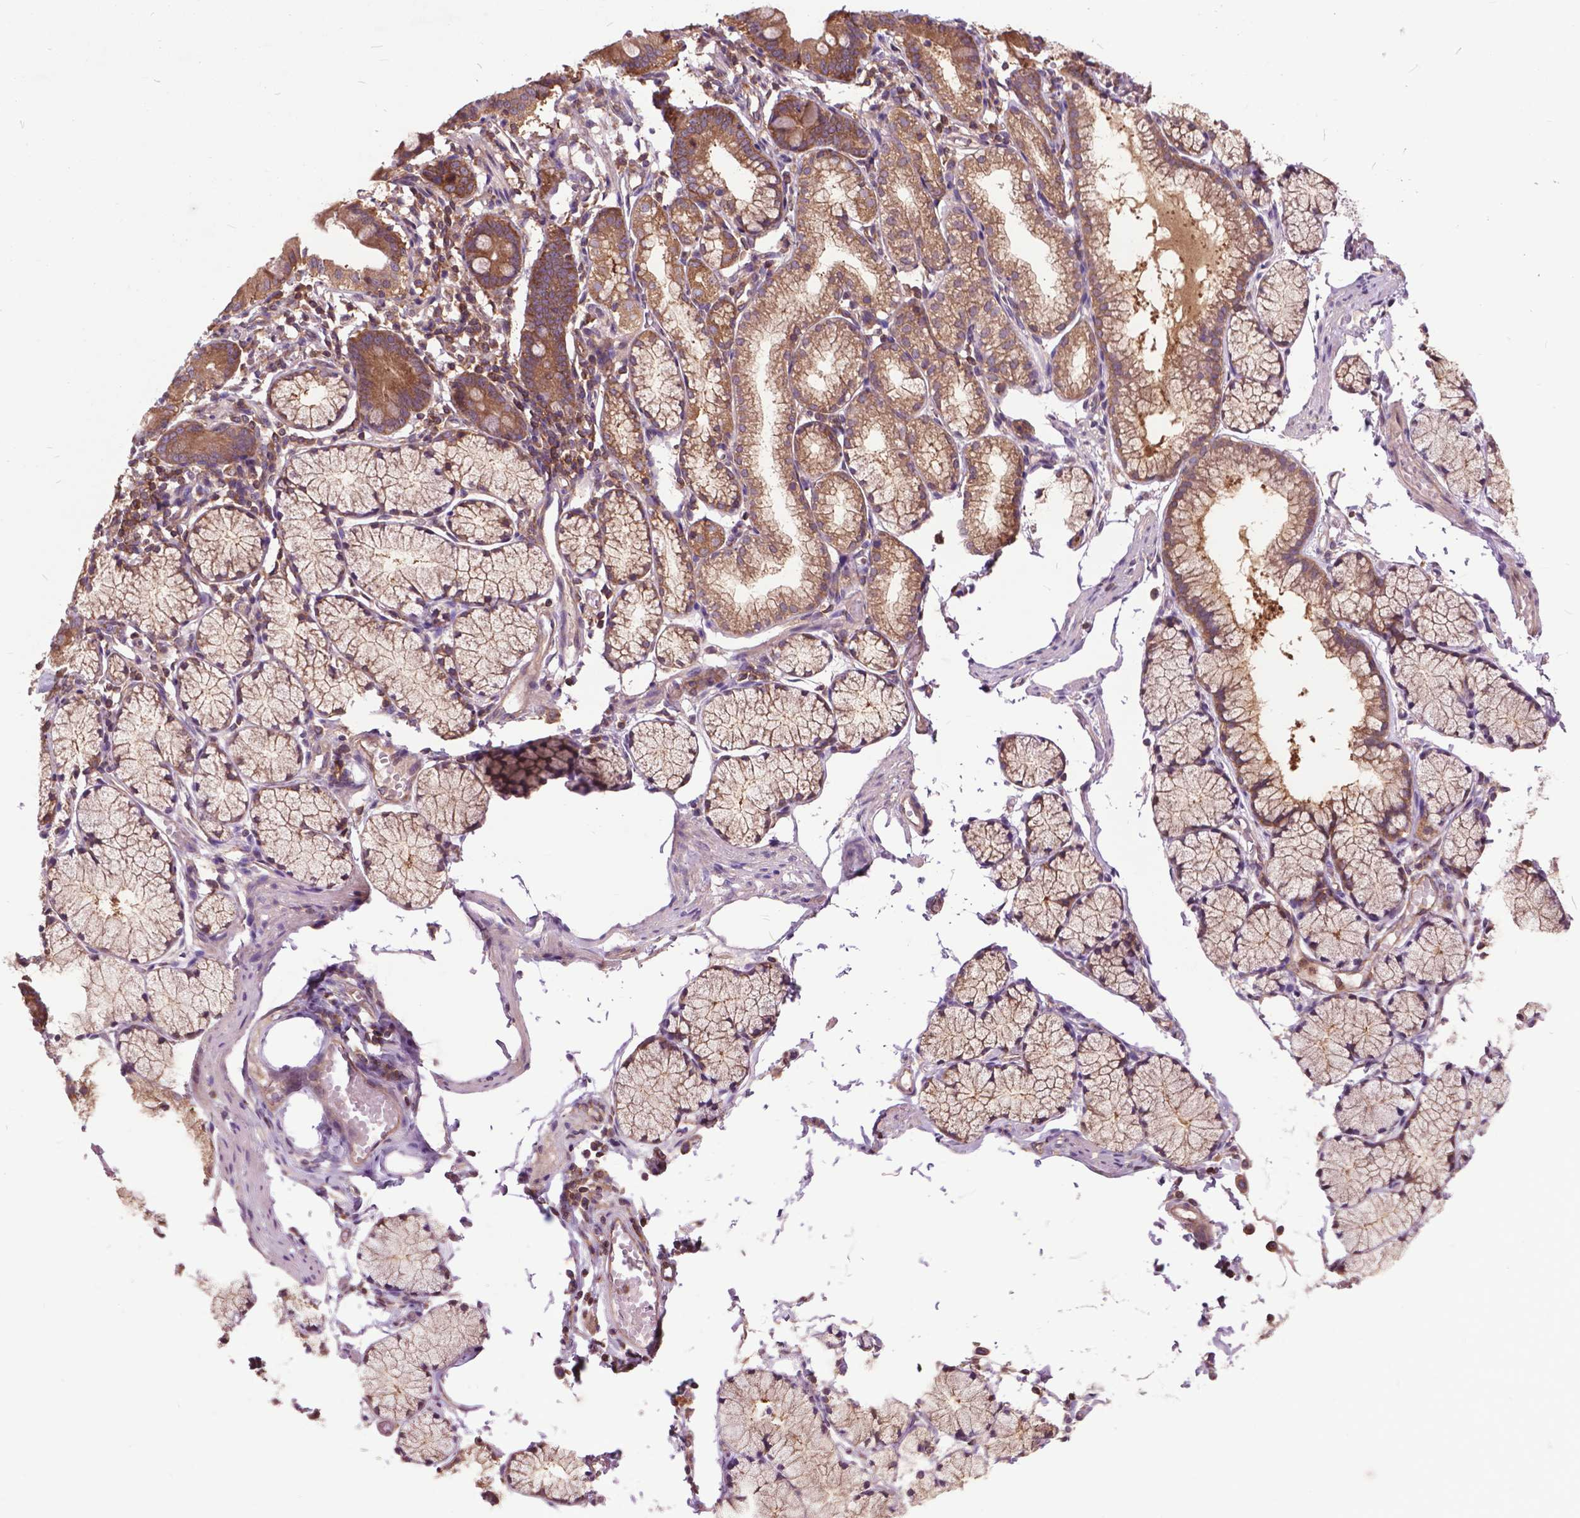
{"staining": {"intensity": "moderate", "quantity": ">75%", "location": "cytoplasmic/membranous"}, "tissue": "stomach cancer", "cell_type": "Tumor cells", "image_type": "cancer", "snomed": [{"axis": "morphology", "description": "Adenocarcinoma, NOS"}, {"axis": "topography", "description": "Stomach"}], "caption": "Moderate cytoplasmic/membranous positivity is present in approximately >75% of tumor cells in stomach cancer (adenocarcinoma).", "gene": "ARAF", "patient": {"sex": "male", "age": 47}}